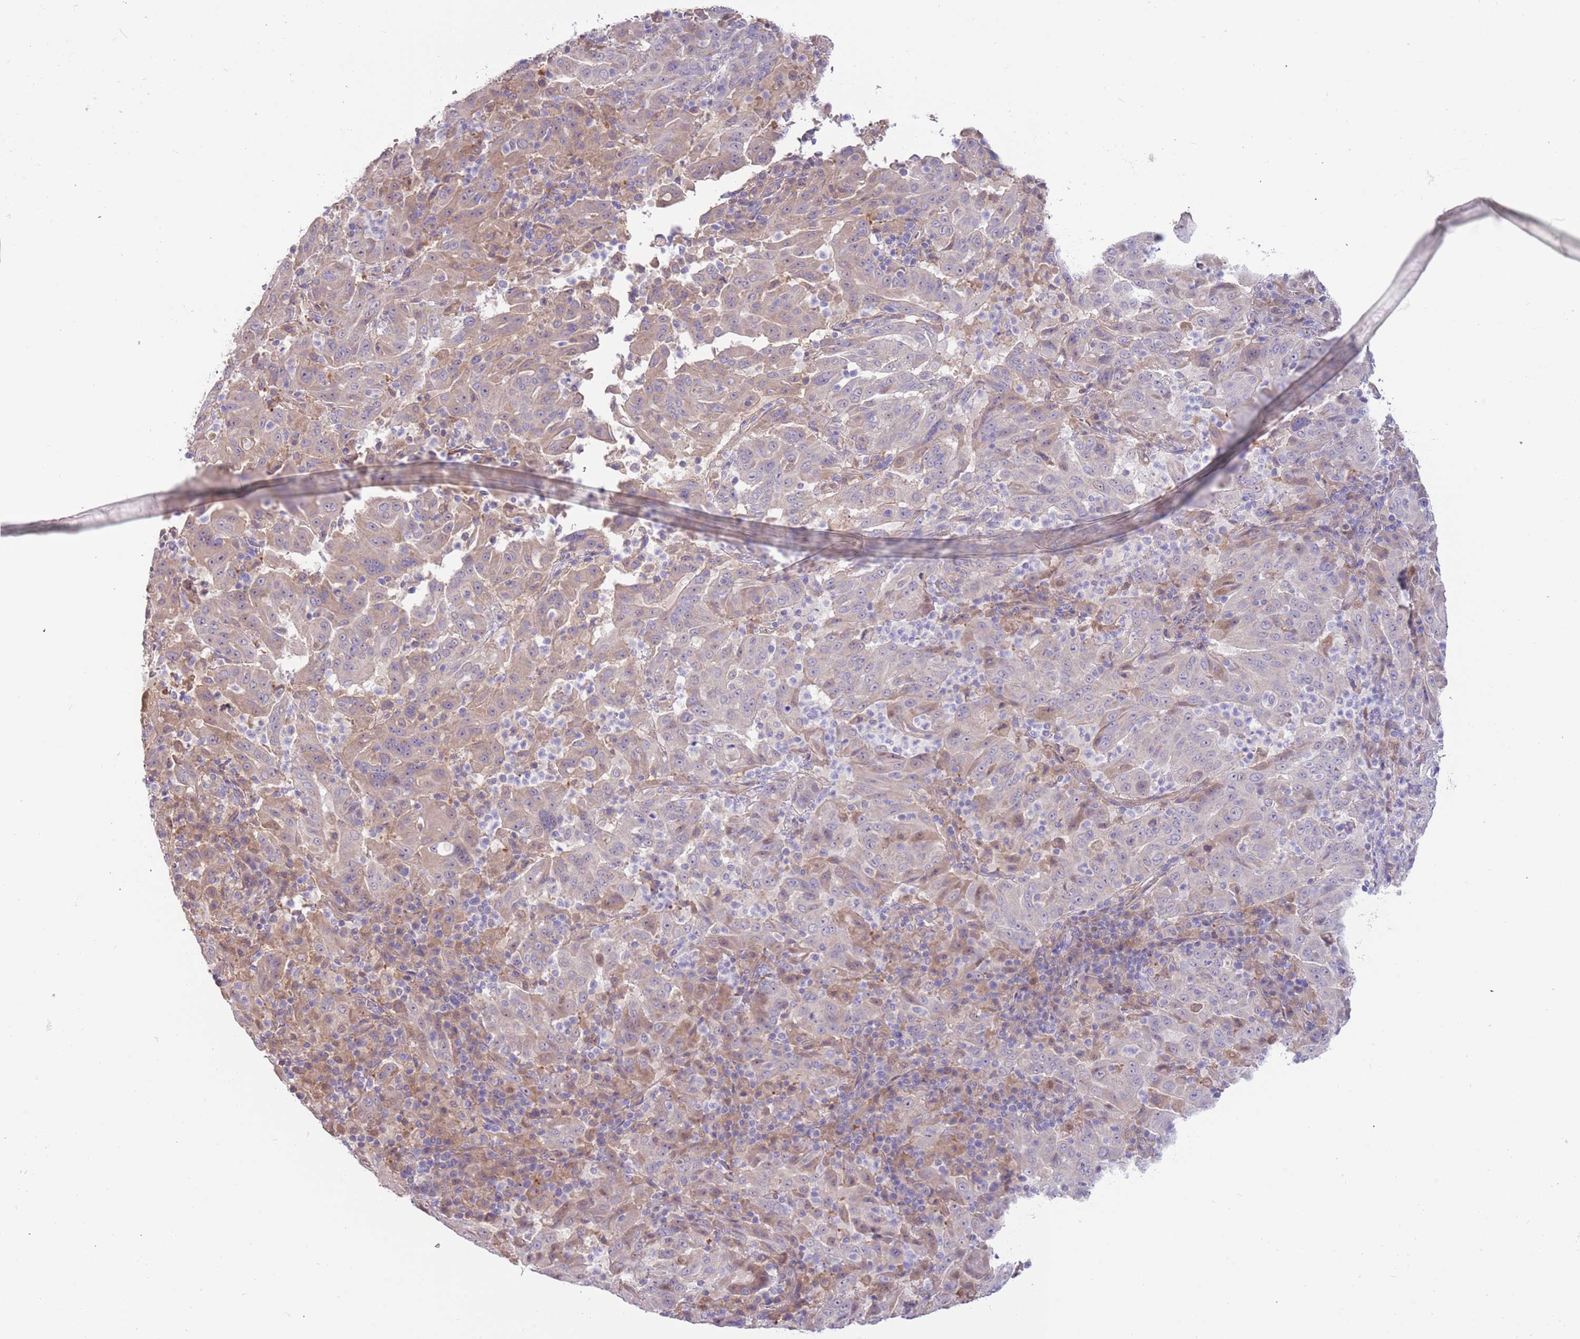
{"staining": {"intensity": "negative", "quantity": "none", "location": "none"}, "tissue": "pancreatic cancer", "cell_type": "Tumor cells", "image_type": "cancer", "snomed": [{"axis": "morphology", "description": "Adenocarcinoma, NOS"}, {"axis": "topography", "description": "Pancreas"}], "caption": "Photomicrograph shows no protein expression in tumor cells of adenocarcinoma (pancreatic) tissue. (DAB IHC visualized using brightfield microscopy, high magnification).", "gene": "CABYR", "patient": {"sex": "male", "age": 63}}